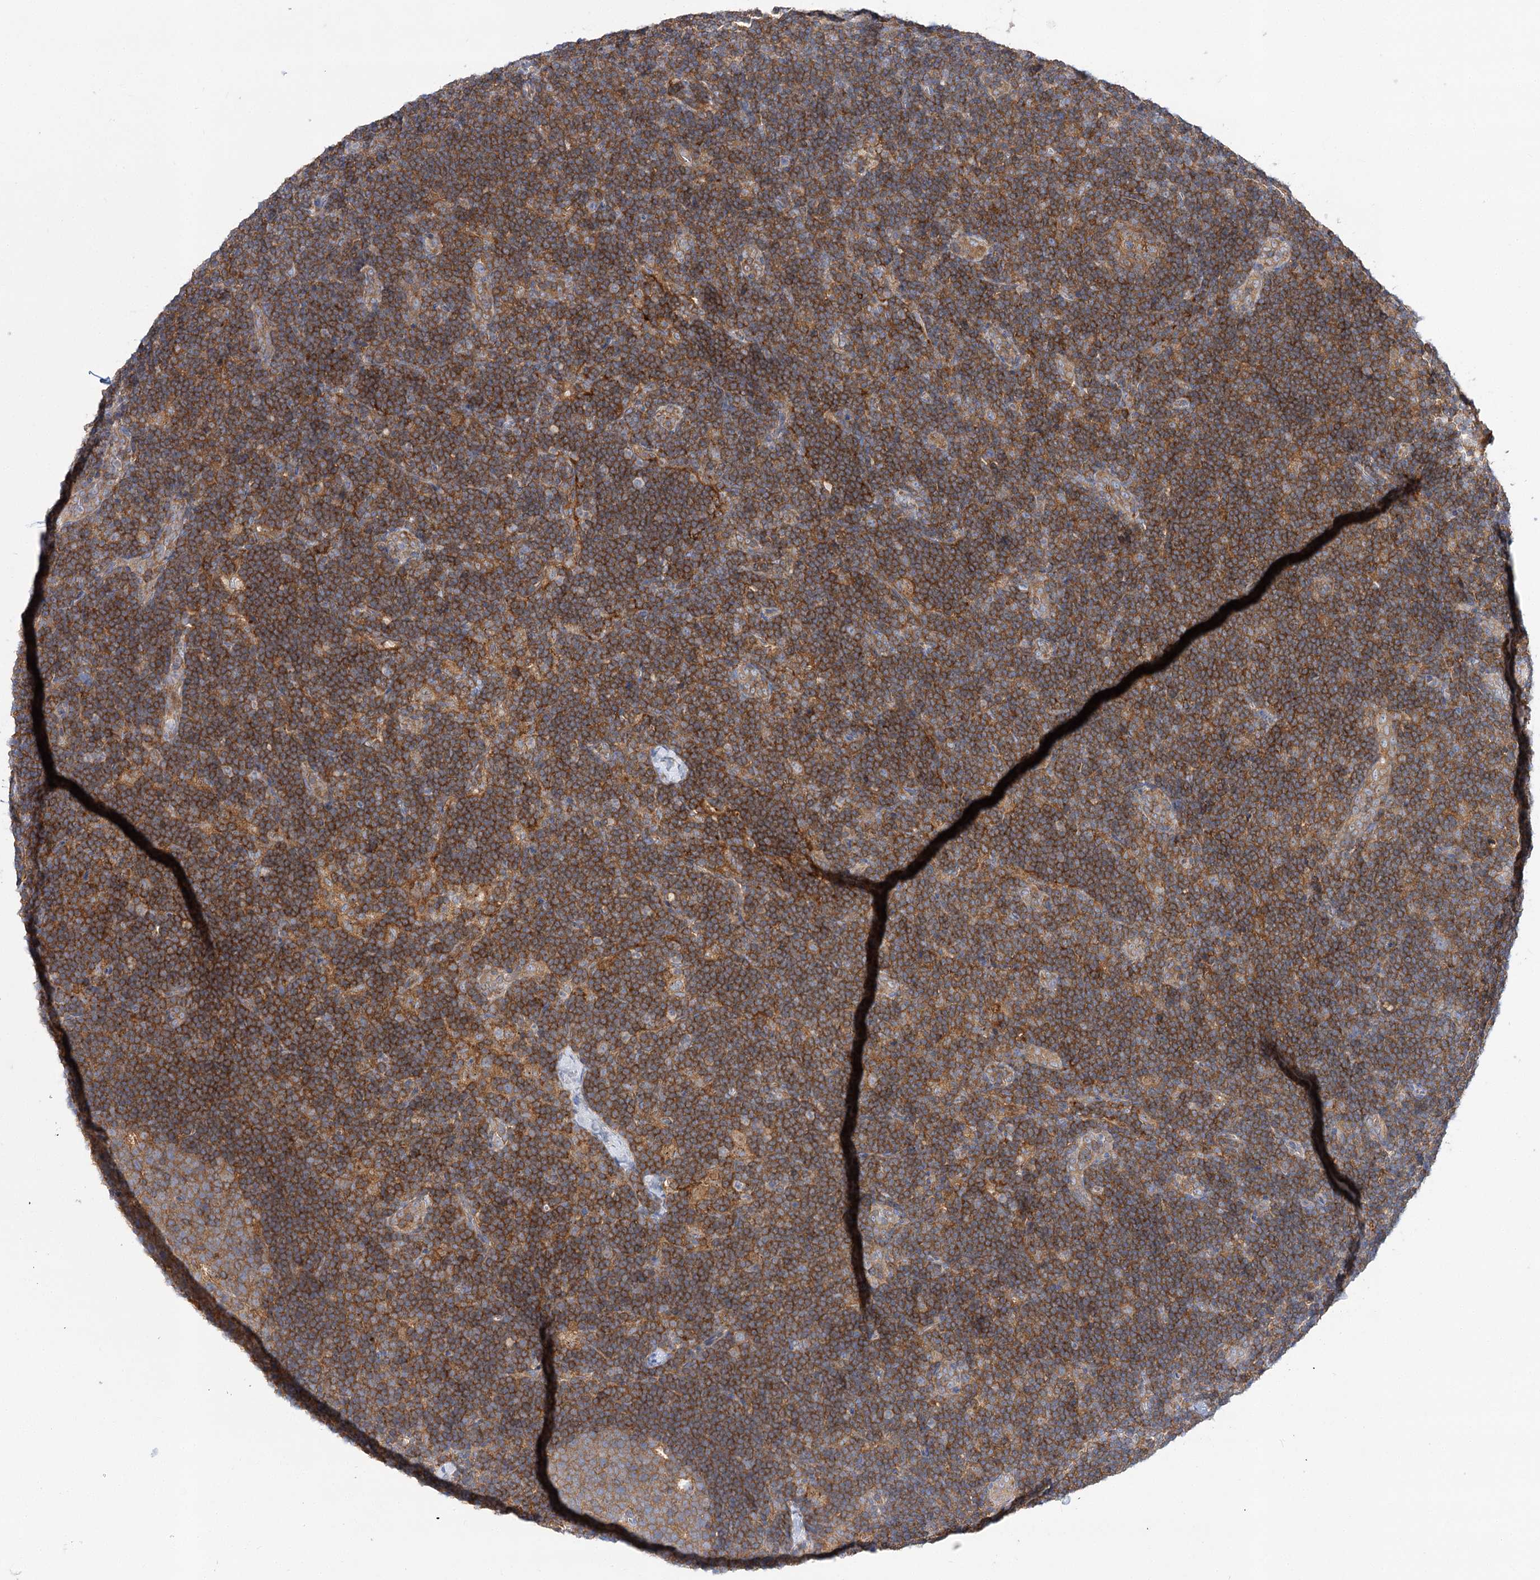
{"staining": {"intensity": "moderate", "quantity": ">75%", "location": "cytoplasmic/membranous"}, "tissue": "lymph node", "cell_type": "Germinal center cells", "image_type": "normal", "snomed": [{"axis": "morphology", "description": "Normal tissue, NOS"}, {"axis": "topography", "description": "Lymph node"}], "caption": "Moderate cytoplasmic/membranous expression is identified in approximately >75% of germinal center cells in normal lymph node.", "gene": "ABRAXAS2", "patient": {"sex": "female", "age": 22}}